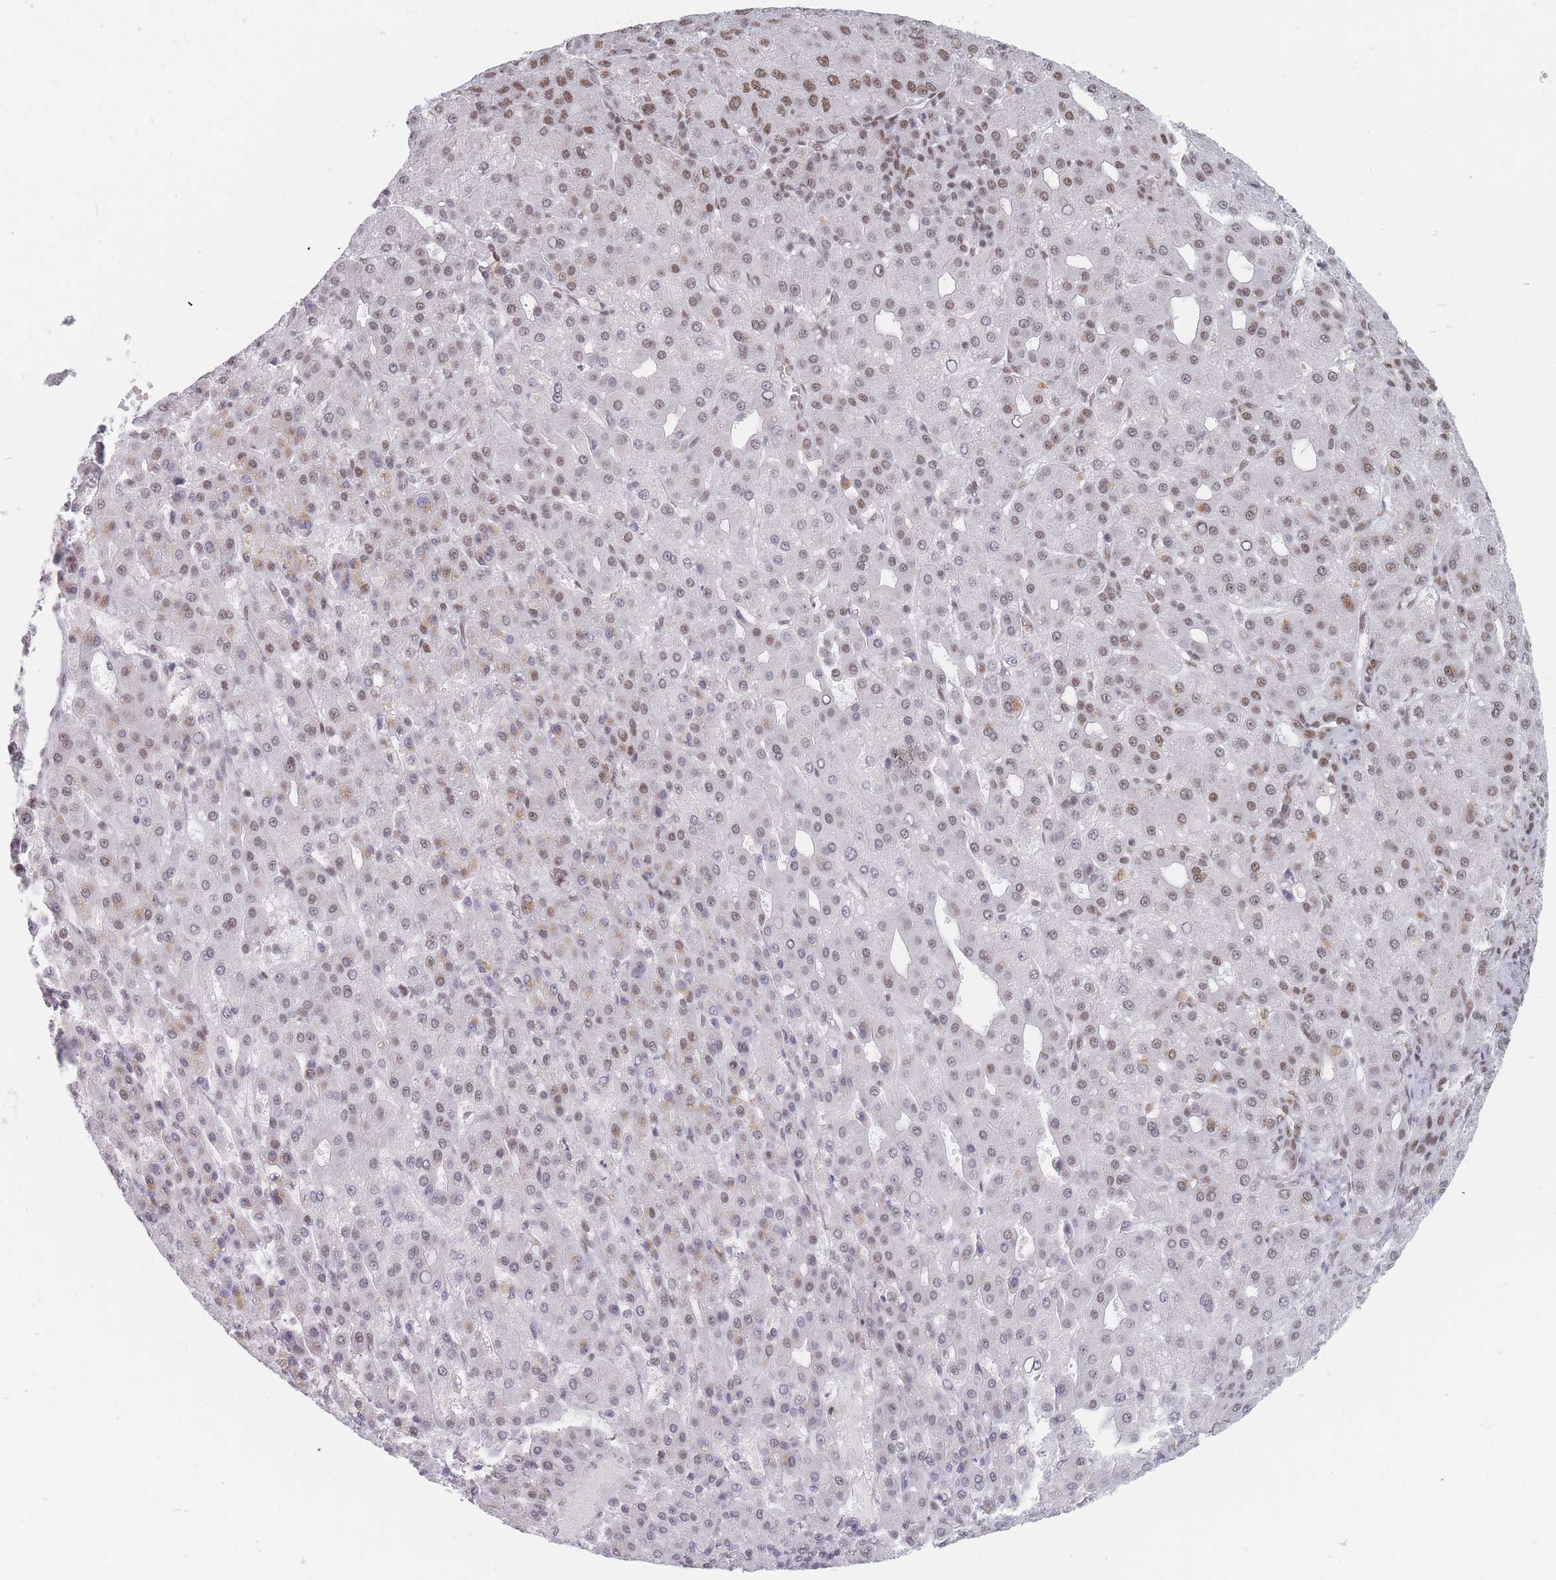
{"staining": {"intensity": "moderate", "quantity": "25%-75%", "location": "nuclear"}, "tissue": "liver cancer", "cell_type": "Tumor cells", "image_type": "cancer", "snomed": [{"axis": "morphology", "description": "Carcinoma, Hepatocellular, NOS"}, {"axis": "topography", "description": "Liver"}], "caption": "Tumor cells exhibit moderate nuclear expression in approximately 25%-75% of cells in hepatocellular carcinoma (liver). (DAB (3,3'-diaminobenzidine) IHC with brightfield microscopy, high magnification).", "gene": "SAFB2", "patient": {"sex": "male", "age": 65}}